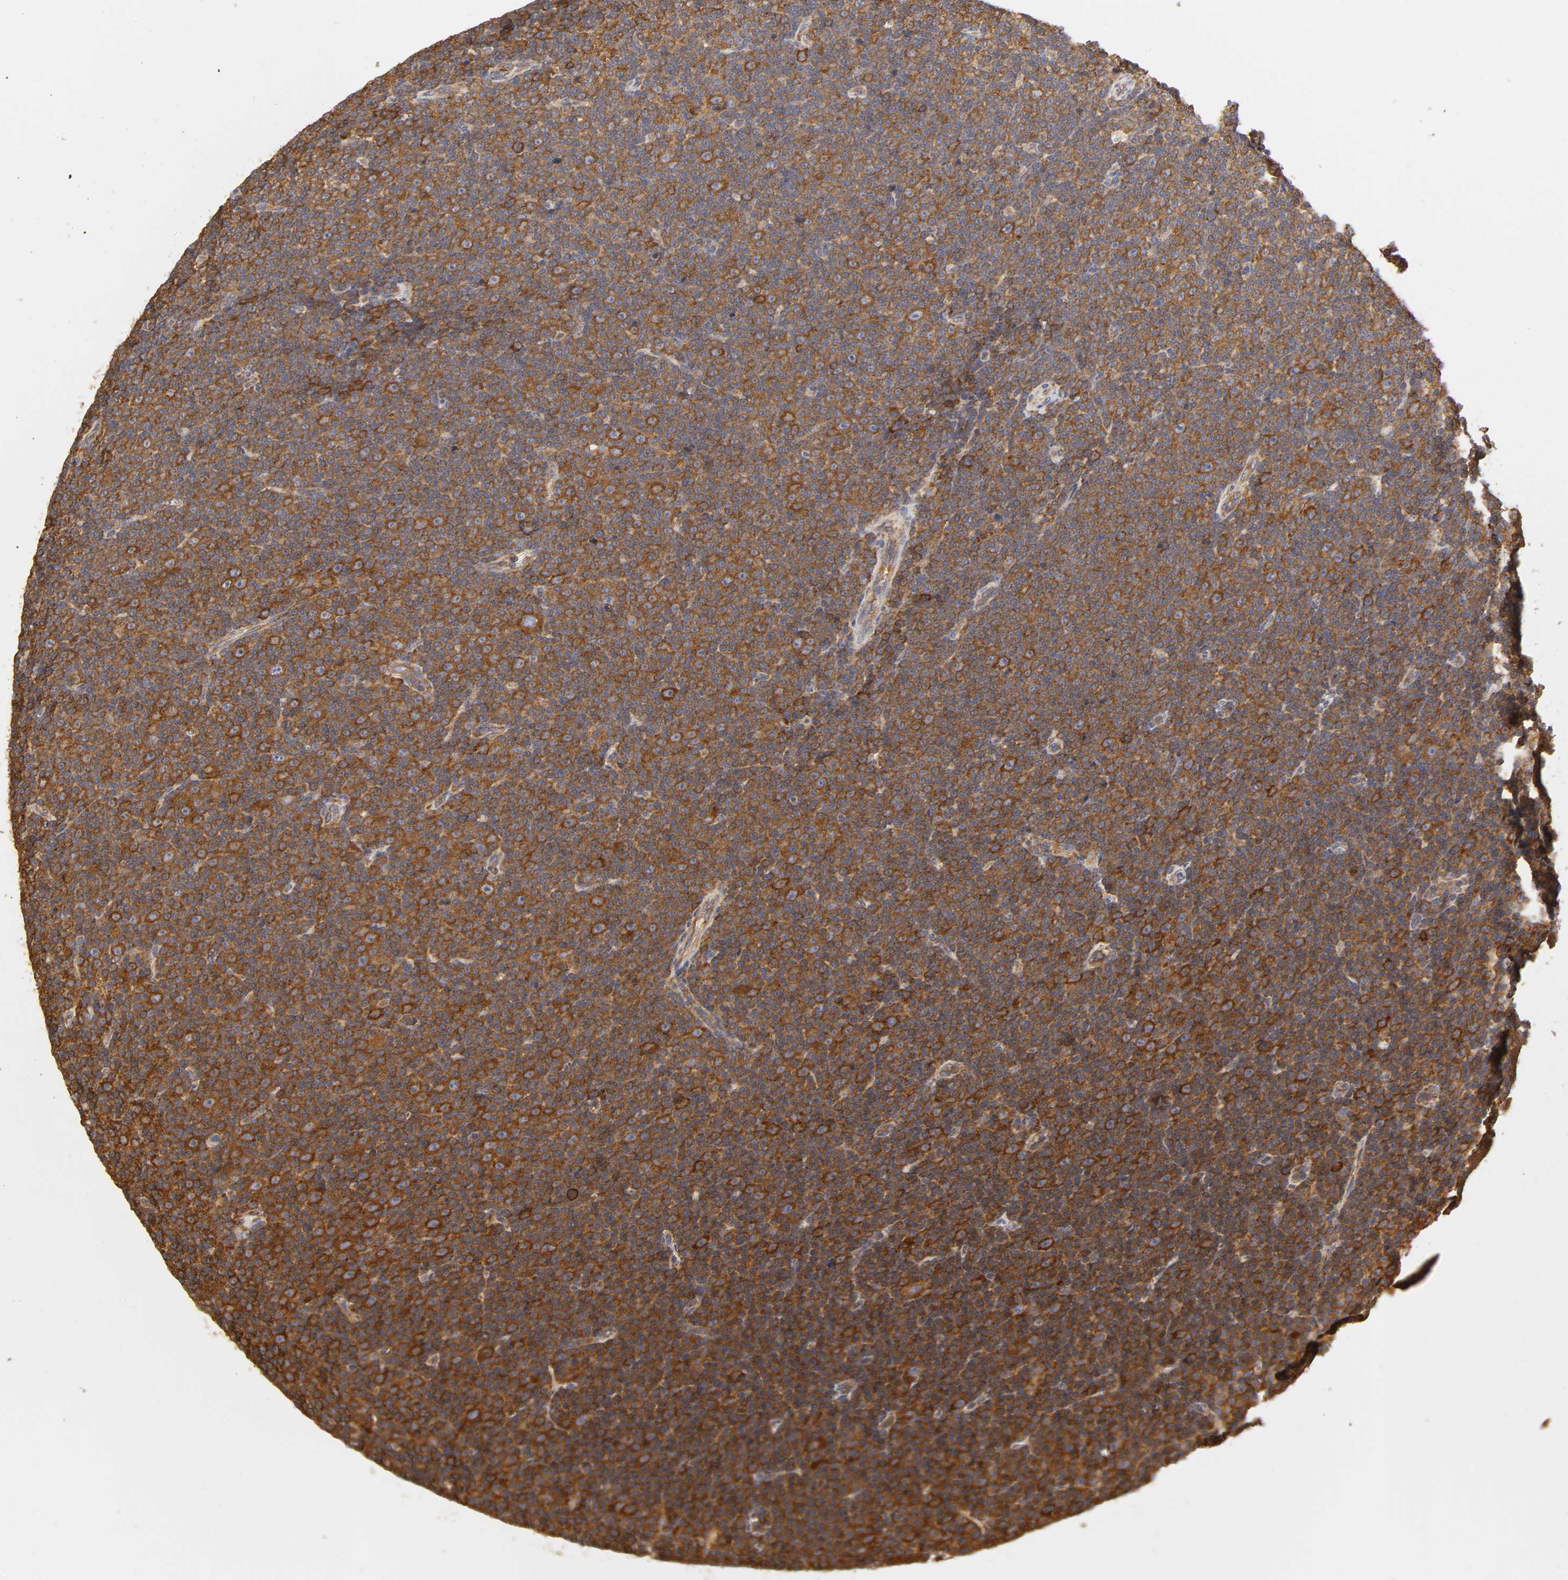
{"staining": {"intensity": "strong", "quantity": ">75%", "location": "cytoplasmic/membranous"}, "tissue": "lymphoma", "cell_type": "Tumor cells", "image_type": "cancer", "snomed": [{"axis": "morphology", "description": "Malignant lymphoma, non-Hodgkin's type, Low grade"}, {"axis": "topography", "description": "Lymph node"}], "caption": "Immunohistochemistry (DAB) staining of lymphoma exhibits strong cytoplasmic/membranous protein expression in approximately >75% of tumor cells.", "gene": "RPL14", "patient": {"sex": "female", "age": 67}}